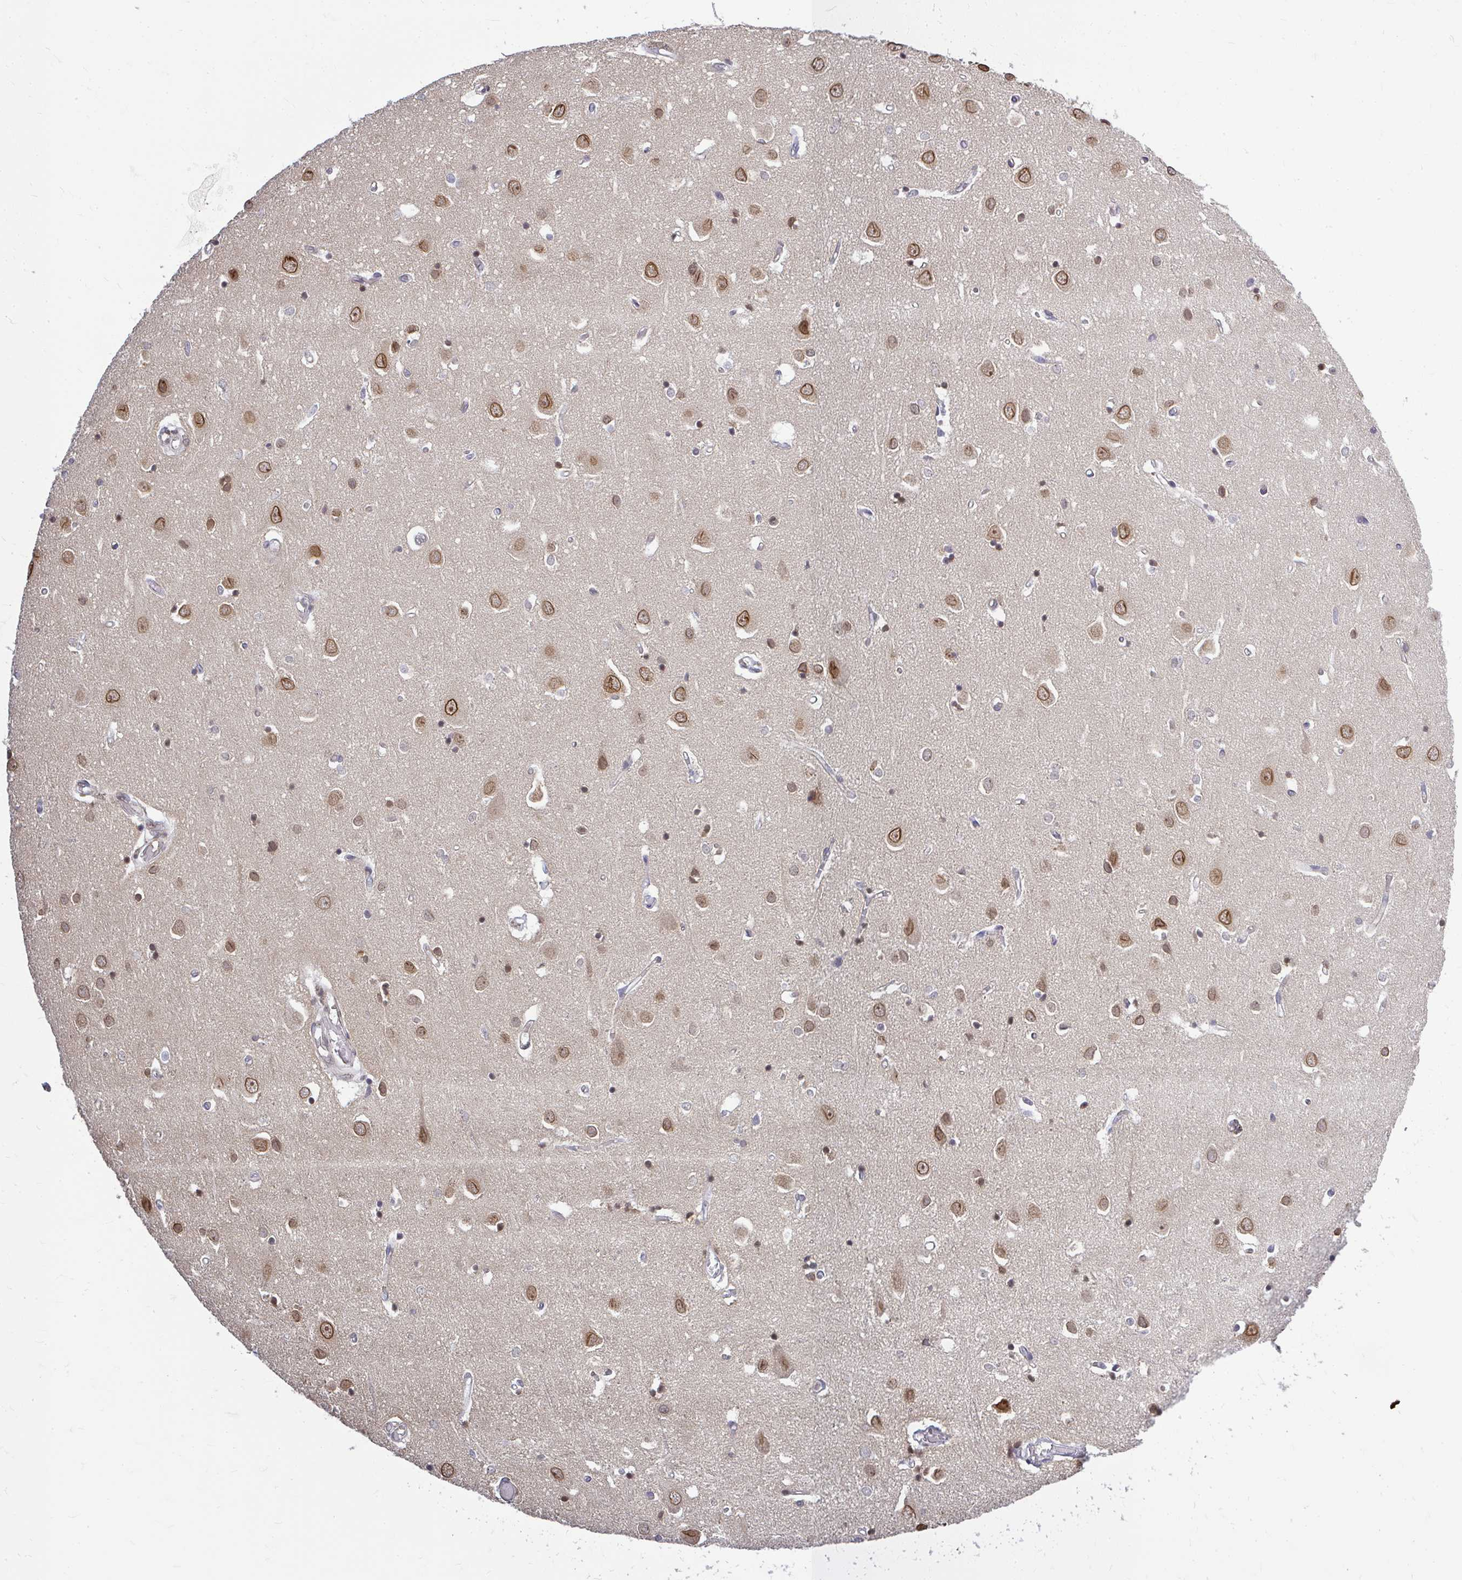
{"staining": {"intensity": "moderate", "quantity": "<25%", "location": "nuclear"}, "tissue": "cerebral cortex", "cell_type": "Endothelial cells", "image_type": "normal", "snomed": [{"axis": "morphology", "description": "Normal tissue, NOS"}, {"axis": "topography", "description": "Cerebral cortex"}], "caption": "Protein expression analysis of unremarkable cerebral cortex reveals moderate nuclear positivity in approximately <25% of endothelial cells. (DAB (3,3'-diaminobenzidine) = brown stain, brightfield microscopy at high magnification).", "gene": "XPO1", "patient": {"sex": "male", "age": 70}}